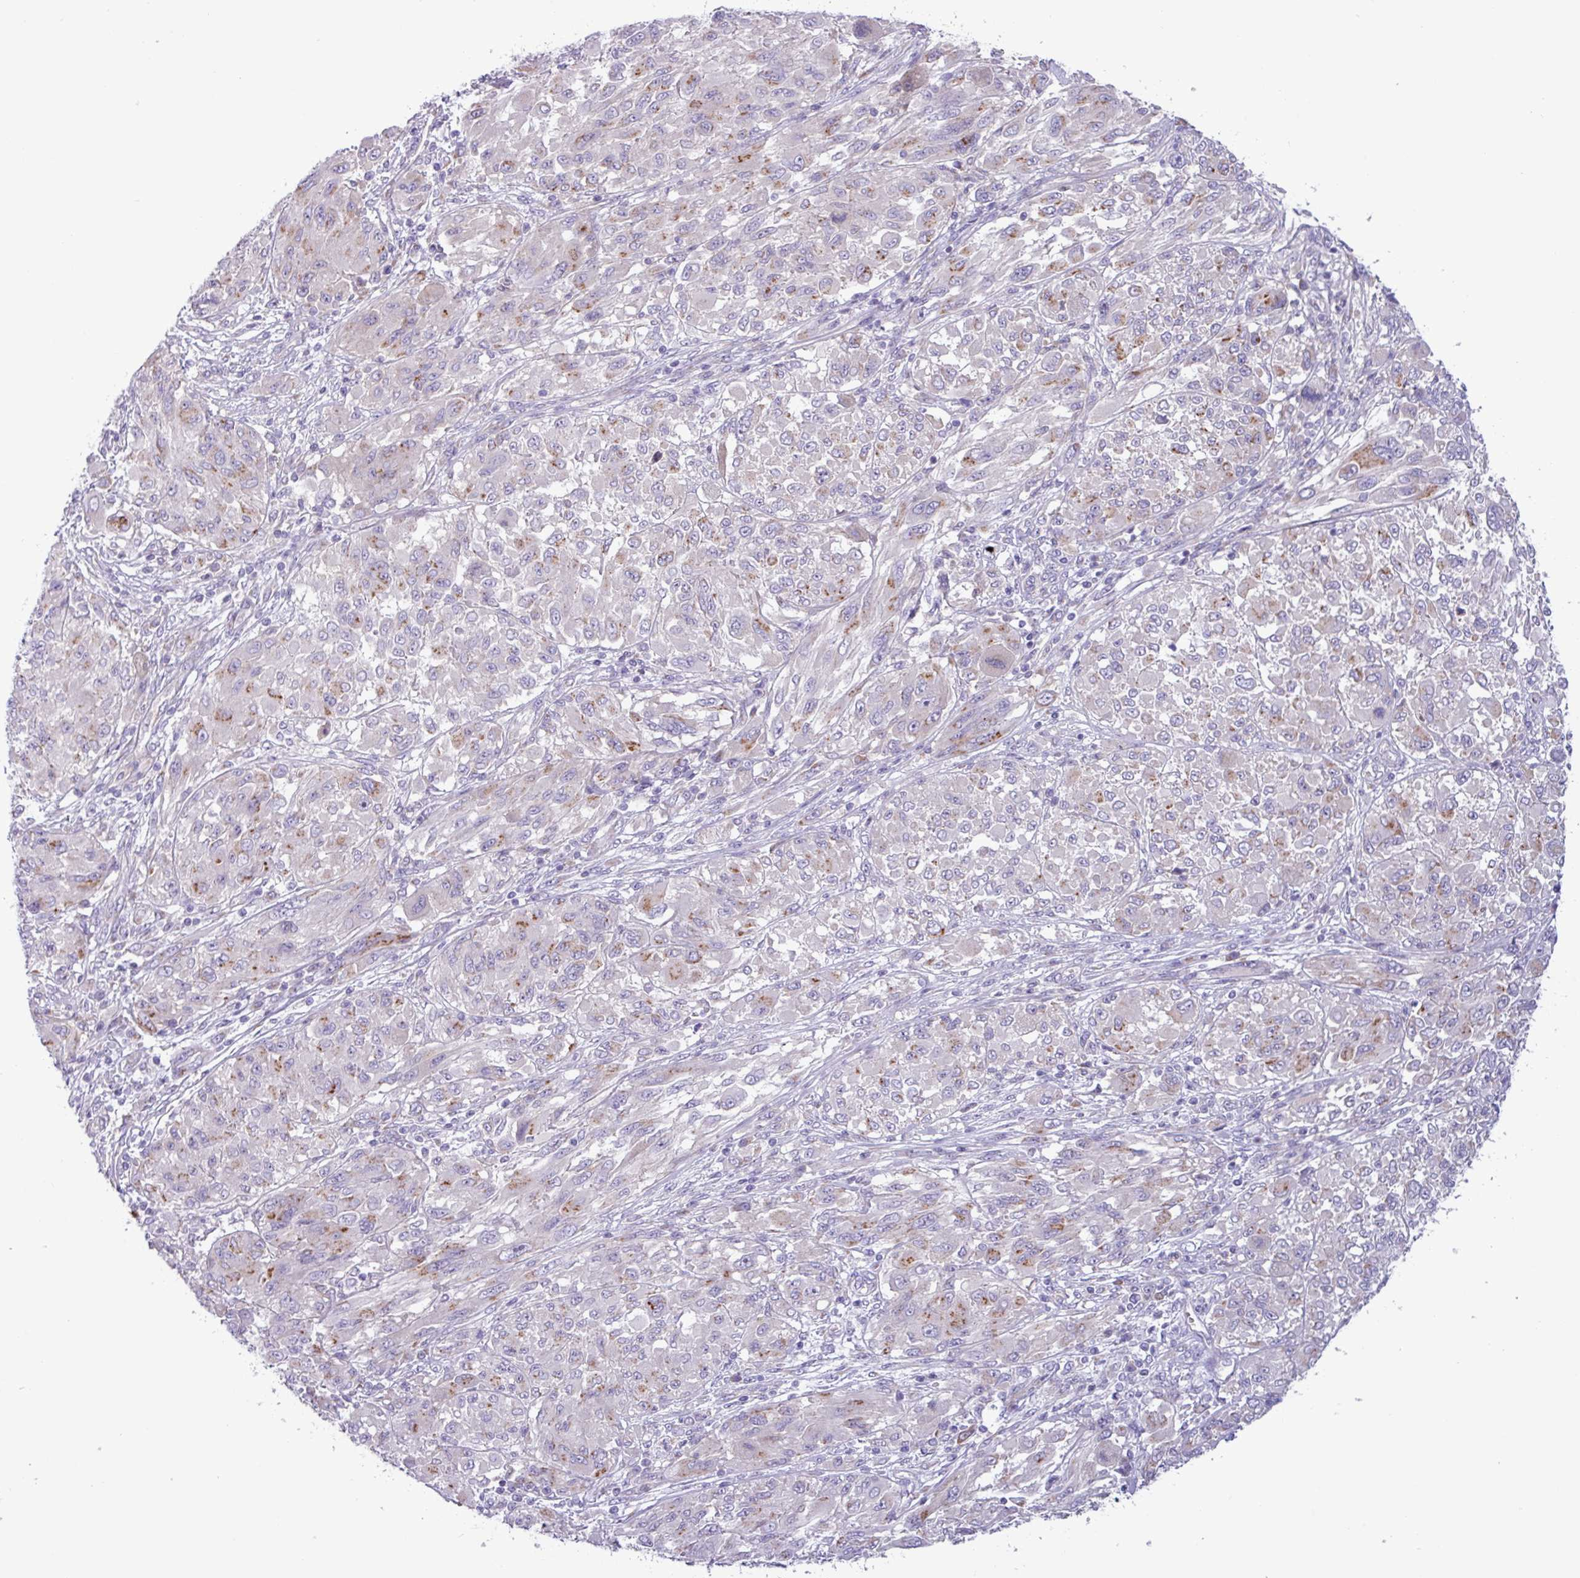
{"staining": {"intensity": "moderate", "quantity": "<25%", "location": "cytoplasmic/membranous"}, "tissue": "melanoma", "cell_type": "Tumor cells", "image_type": "cancer", "snomed": [{"axis": "morphology", "description": "Malignant melanoma, NOS"}, {"axis": "topography", "description": "Skin"}], "caption": "Melanoma stained for a protein displays moderate cytoplasmic/membranous positivity in tumor cells.", "gene": "STIMATE", "patient": {"sex": "female", "age": 91}}